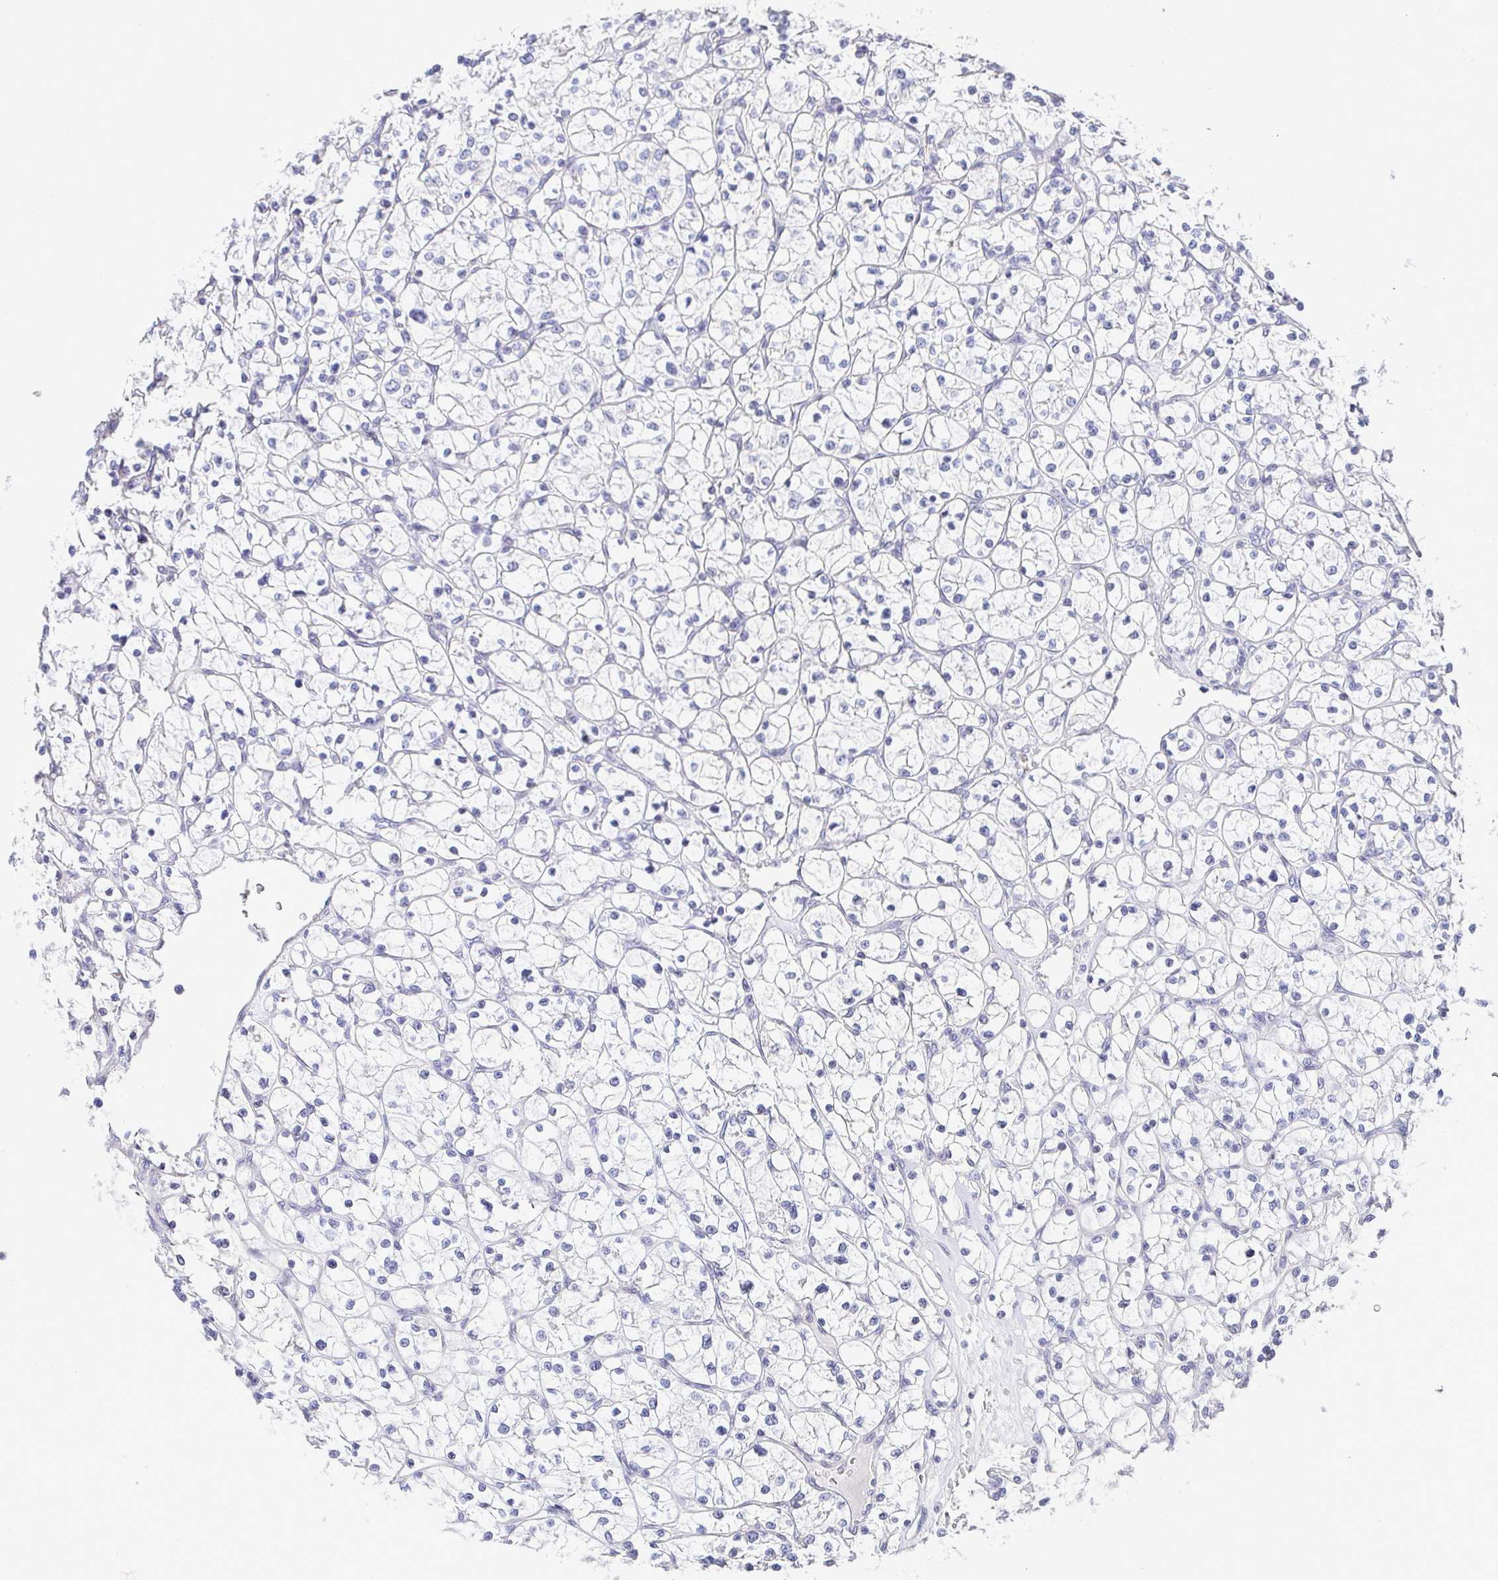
{"staining": {"intensity": "negative", "quantity": "none", "location": "none"}, "tissue": "renal cancer", "cell_type": "Tumor cells", "image_type": "cancer", "snomed": [{"axis": "morphology", "description": "Adenocarcinoma, NOS"}, {"axis": "topography", "description": "Kidney"}], "caption": "Renal cancer (adenocarcinoma) was stained to show a protein in brown. There is no significant expression in tumor cells.", "gene": "AKAP14", "patient": {"sex": "female", "age": 64}}